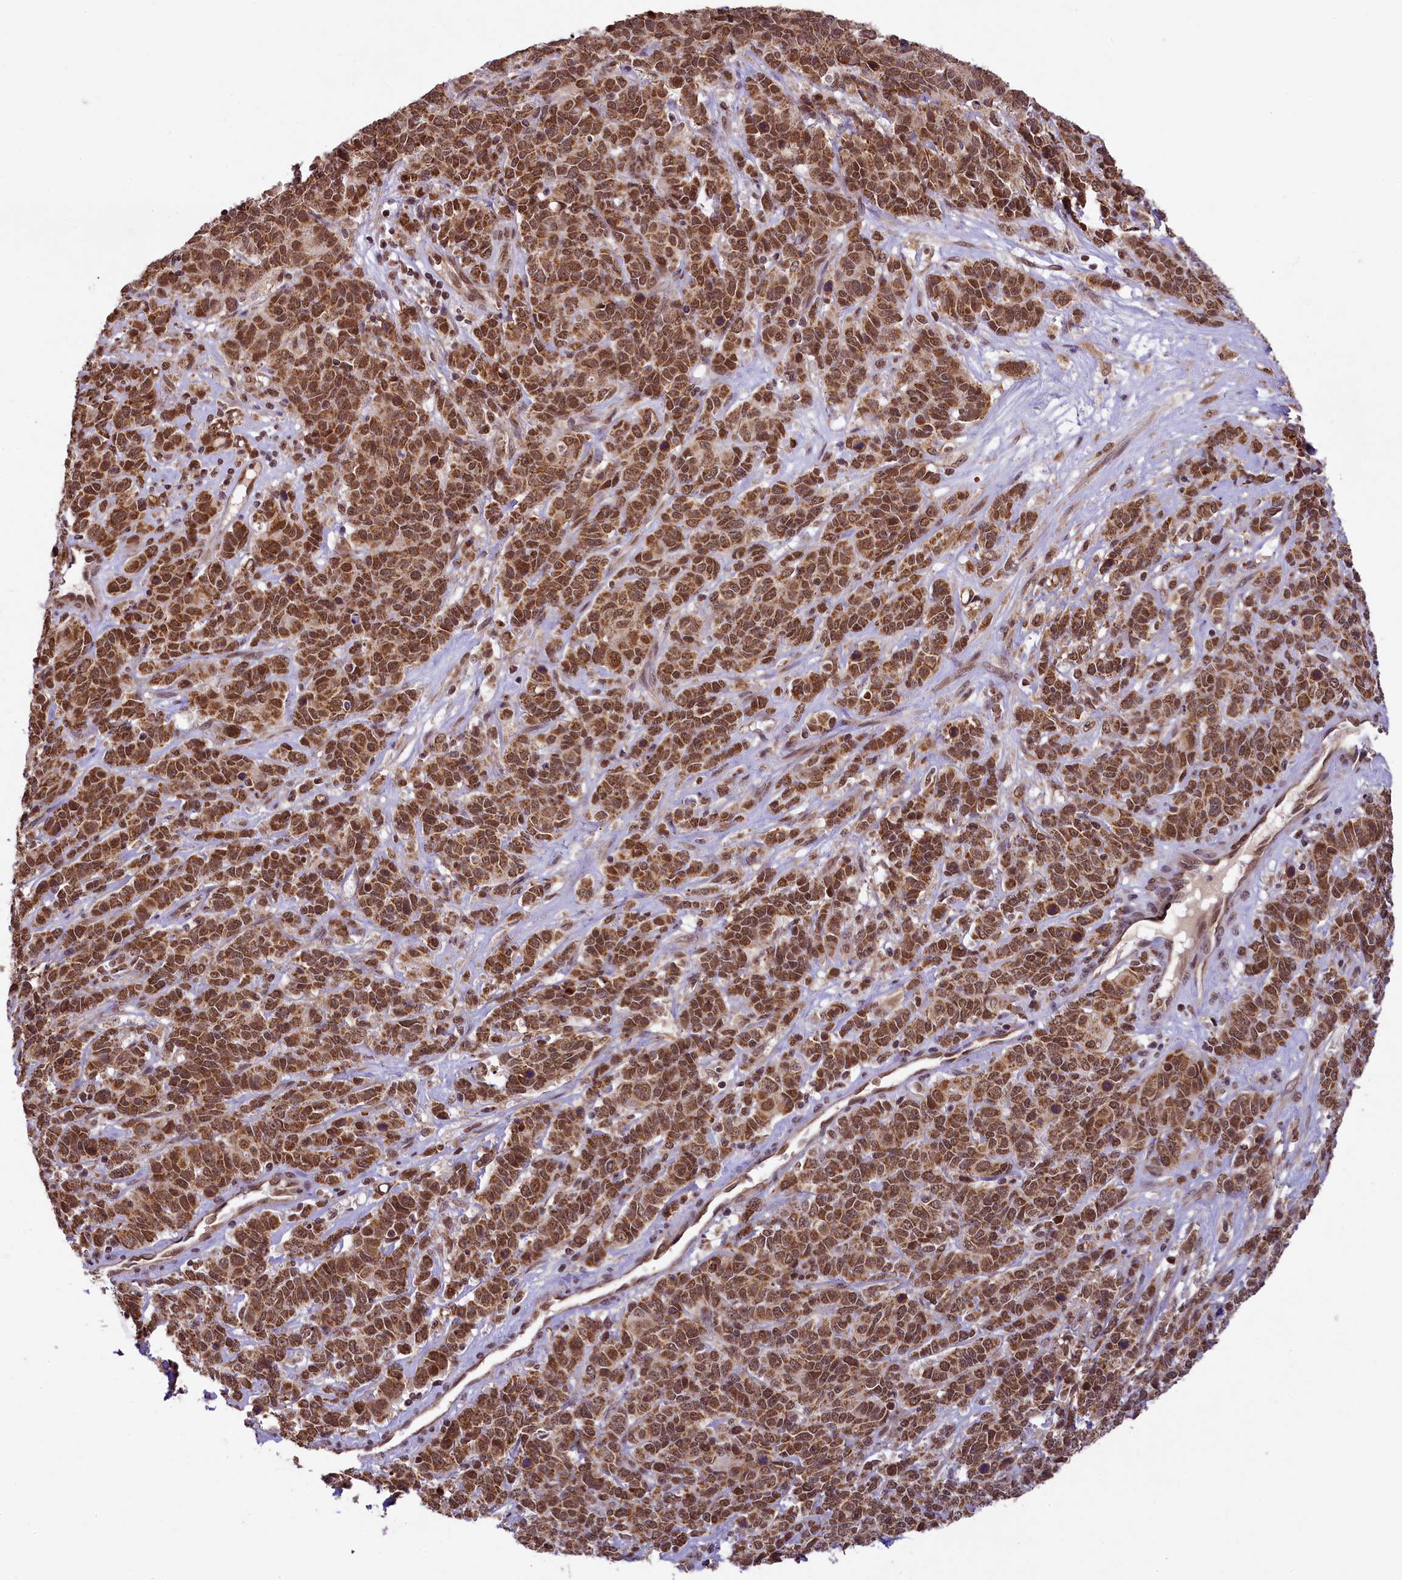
{"staining": {"intensity": "strong", "quantity": ">75%", "location": "cytoplasmic/membranous,nuclear"}, "tissue": "cervical cancer", "cell_type": "Tumor cells", "image_type": "cancer", "snomed": [{"axis": "morphology", "description": "Squamous cell carcinoma, NOS"}, {"axis": "topography", "description": "Cervix"}], "caption": "Cervical squamous cell carcinoma tissue shows strong cytoplasmic/membranous and nuclear expression in about >75% of tumor cells (IHC, brightfield microscopy, high magnification).", "gene": "PAF1", "patient": {"sex": "female", "age": 60}}